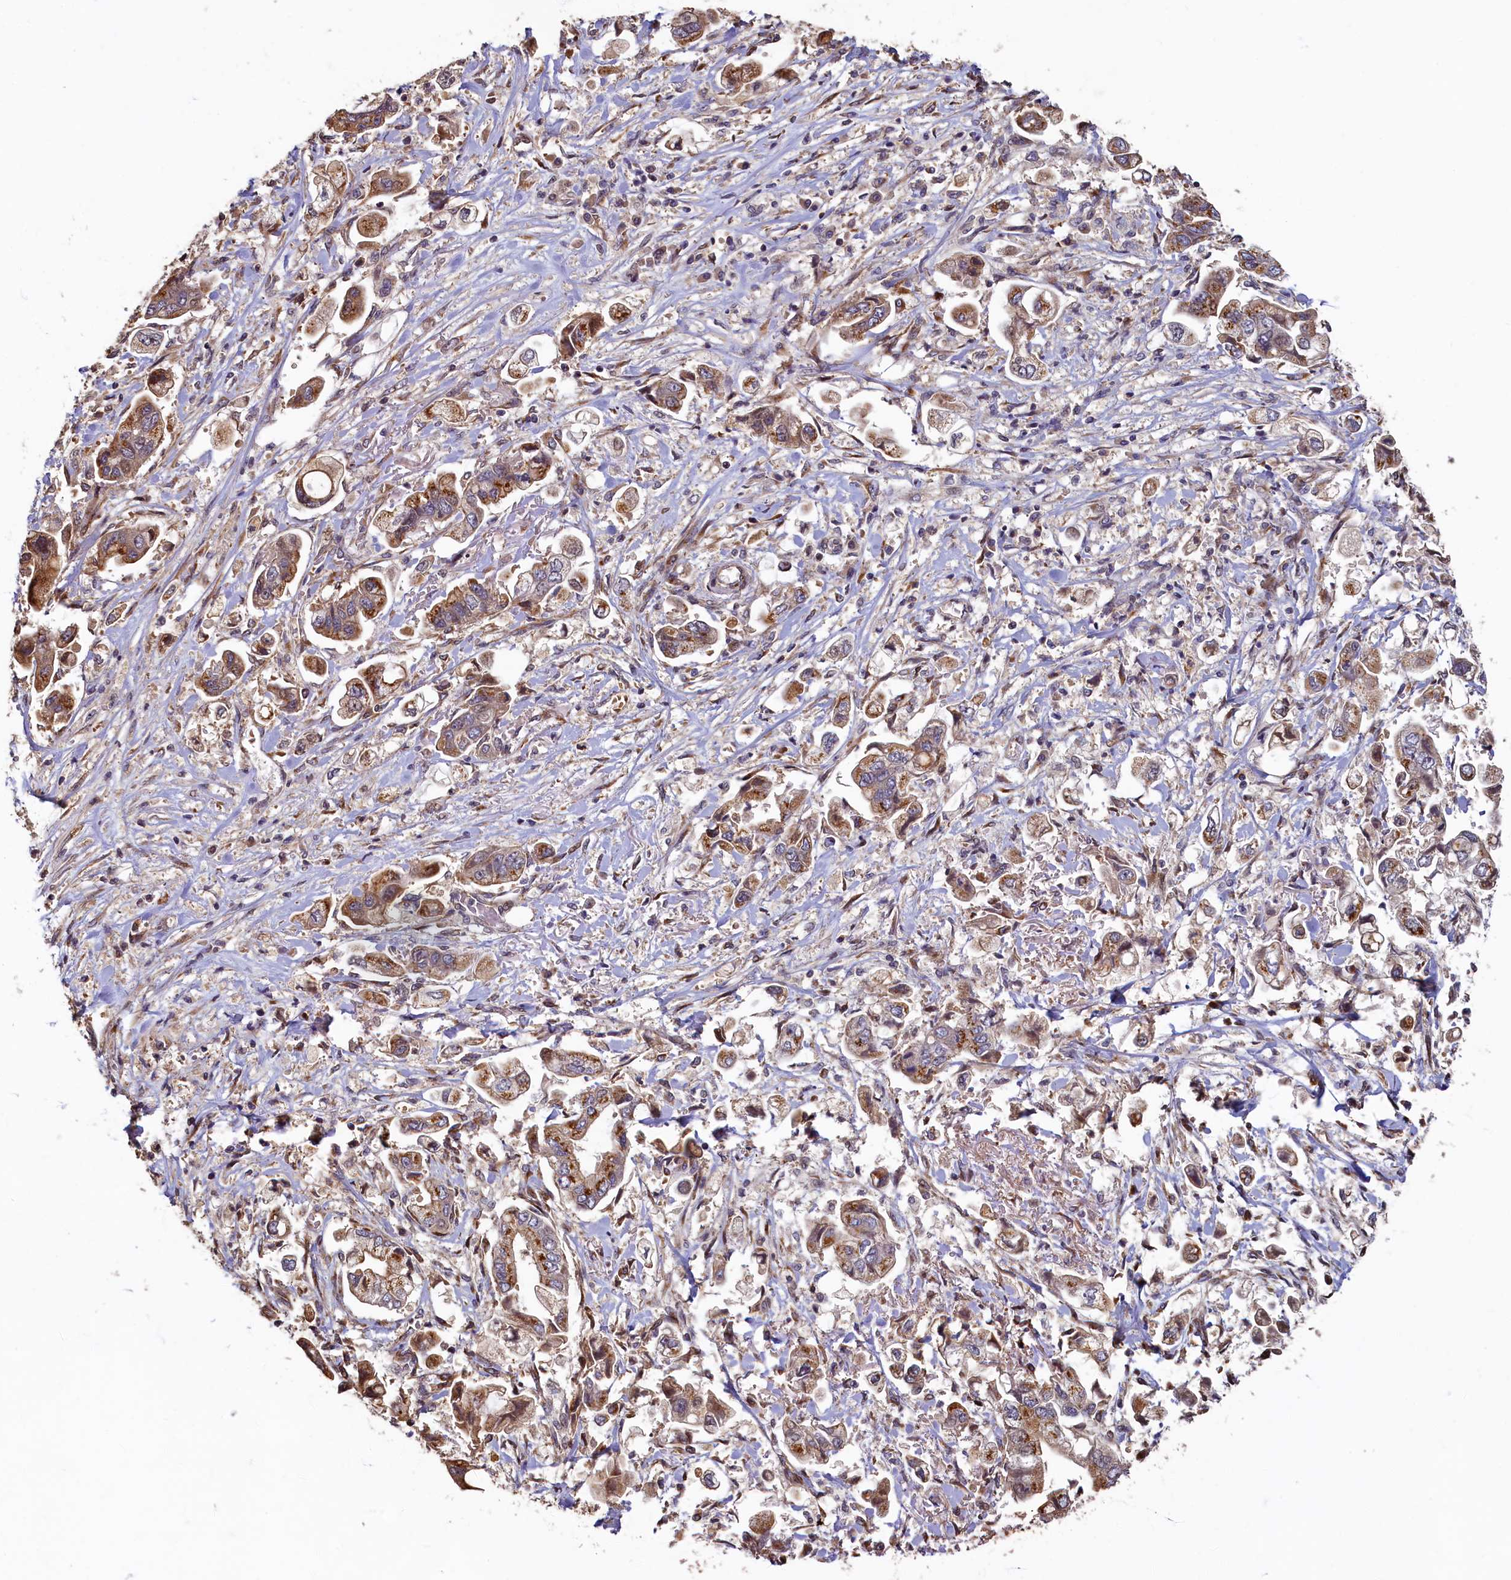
{"staining": {"intensity": "moderate", "quantity": ">75%", "location": "cytoplasmic/membranous"}, "tissue": "stomach cancer", "cell_type": "Tumor cells", "image_type": "cancer", "snomed": [{"axis": "morphology", "description": "Adenocarcinoma, NOS"}, {"axis": "topography", "description": "Stomach"}], "caption": "Approximately >75% of tumor cells in human stomach cancer display moderate cytoplasmic/membranous protein positivity as visualized by brown immunohistochemical staining.", "gene": "TMEM181", "patient": {"sex": "male", "age": 62}}